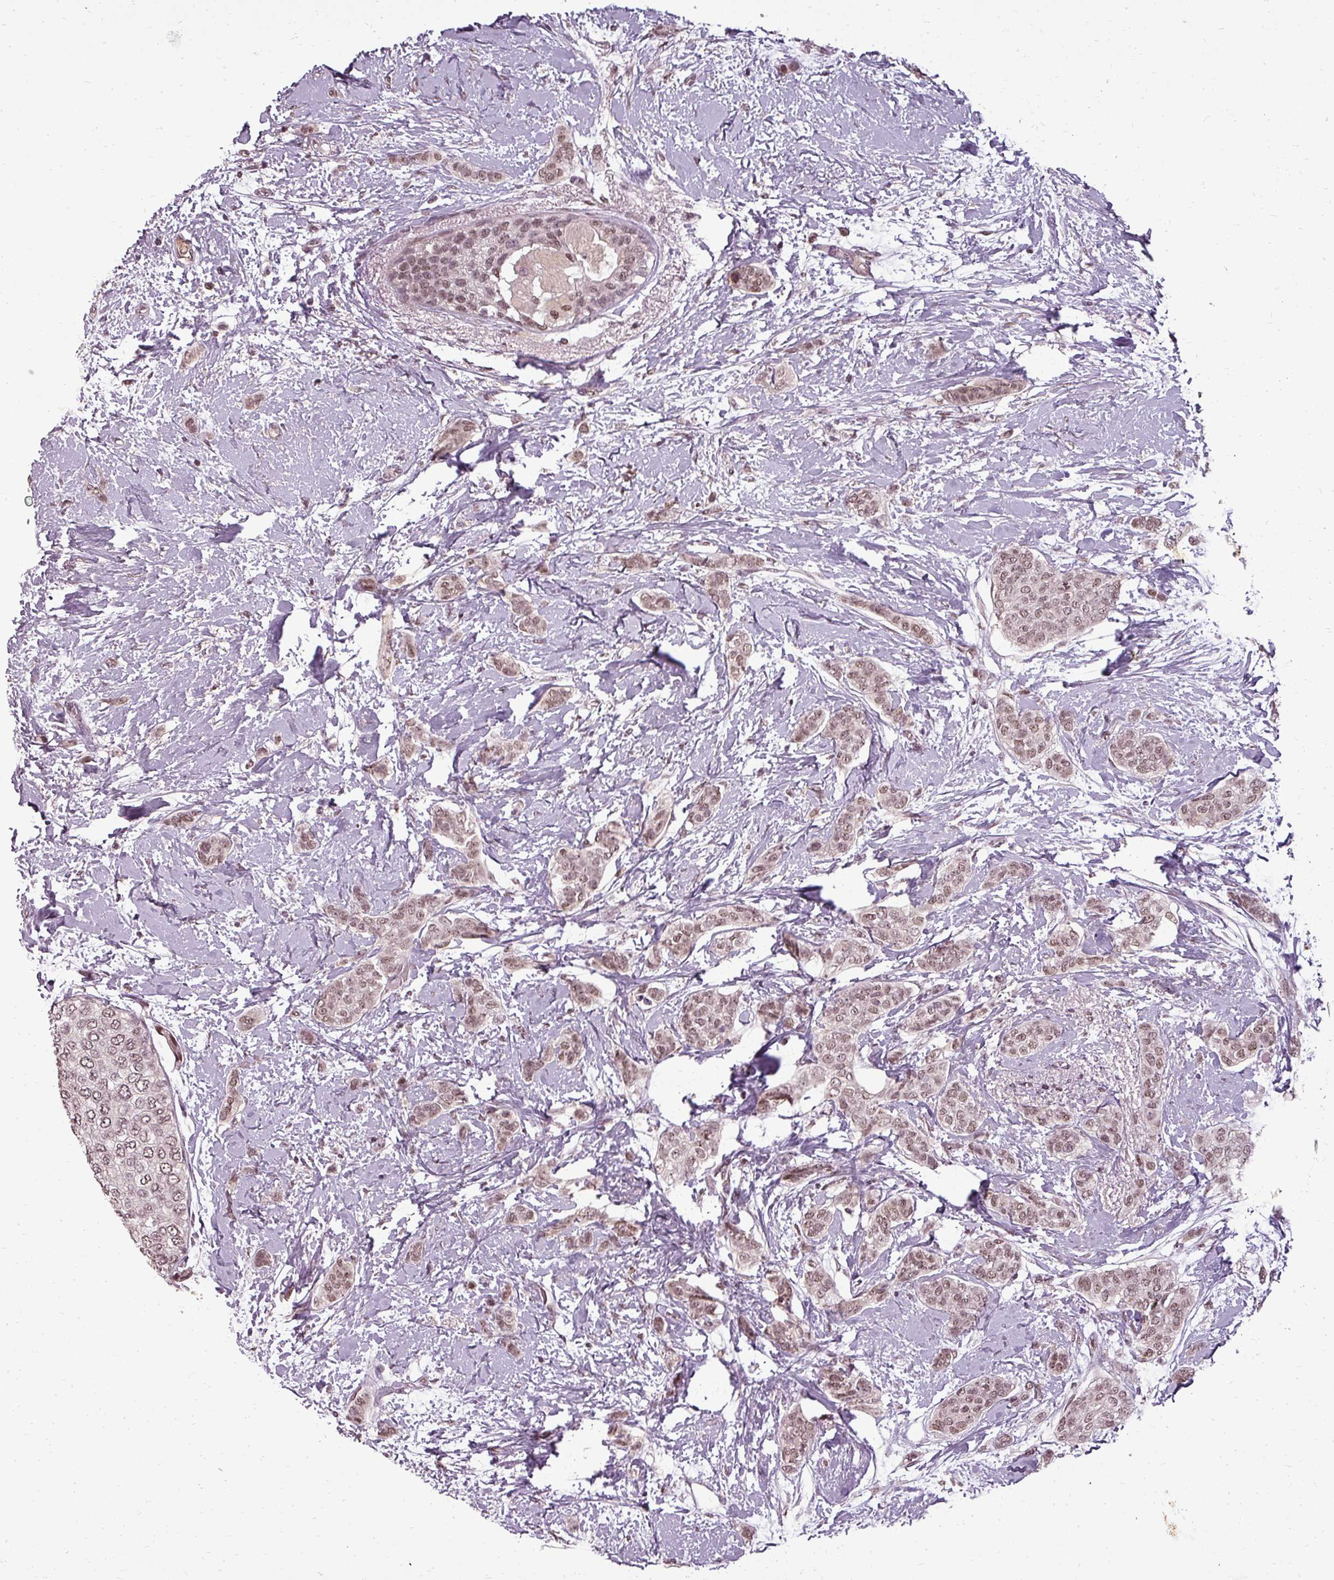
{"staining": {"intensity": "moderate", "quantity": ">75%", "location": "nuclear"}, "tissue": "breast cancer", "cell_type": "Tumor cells", "image_type": "cancer", "snomed": [{"axis": "morphology", "description": "Duct carcinoma"}, {"axis": "topography", "description": "Breast"}], "caption": "IHC staining of breast invasive ductal carcinoma, which exhibits medium levels of moderate nuclear staining in approximately >75% of tumor cells indicating moderate nuclear protein staining. The staining was performed using DAB (3,3'-diaminobenzidine) (brown) for protein detection and nuclei were counterstained in hematoxylin (blue).", "gene": "BCAS3", "patient": {"sex": "female", "age": 72}}